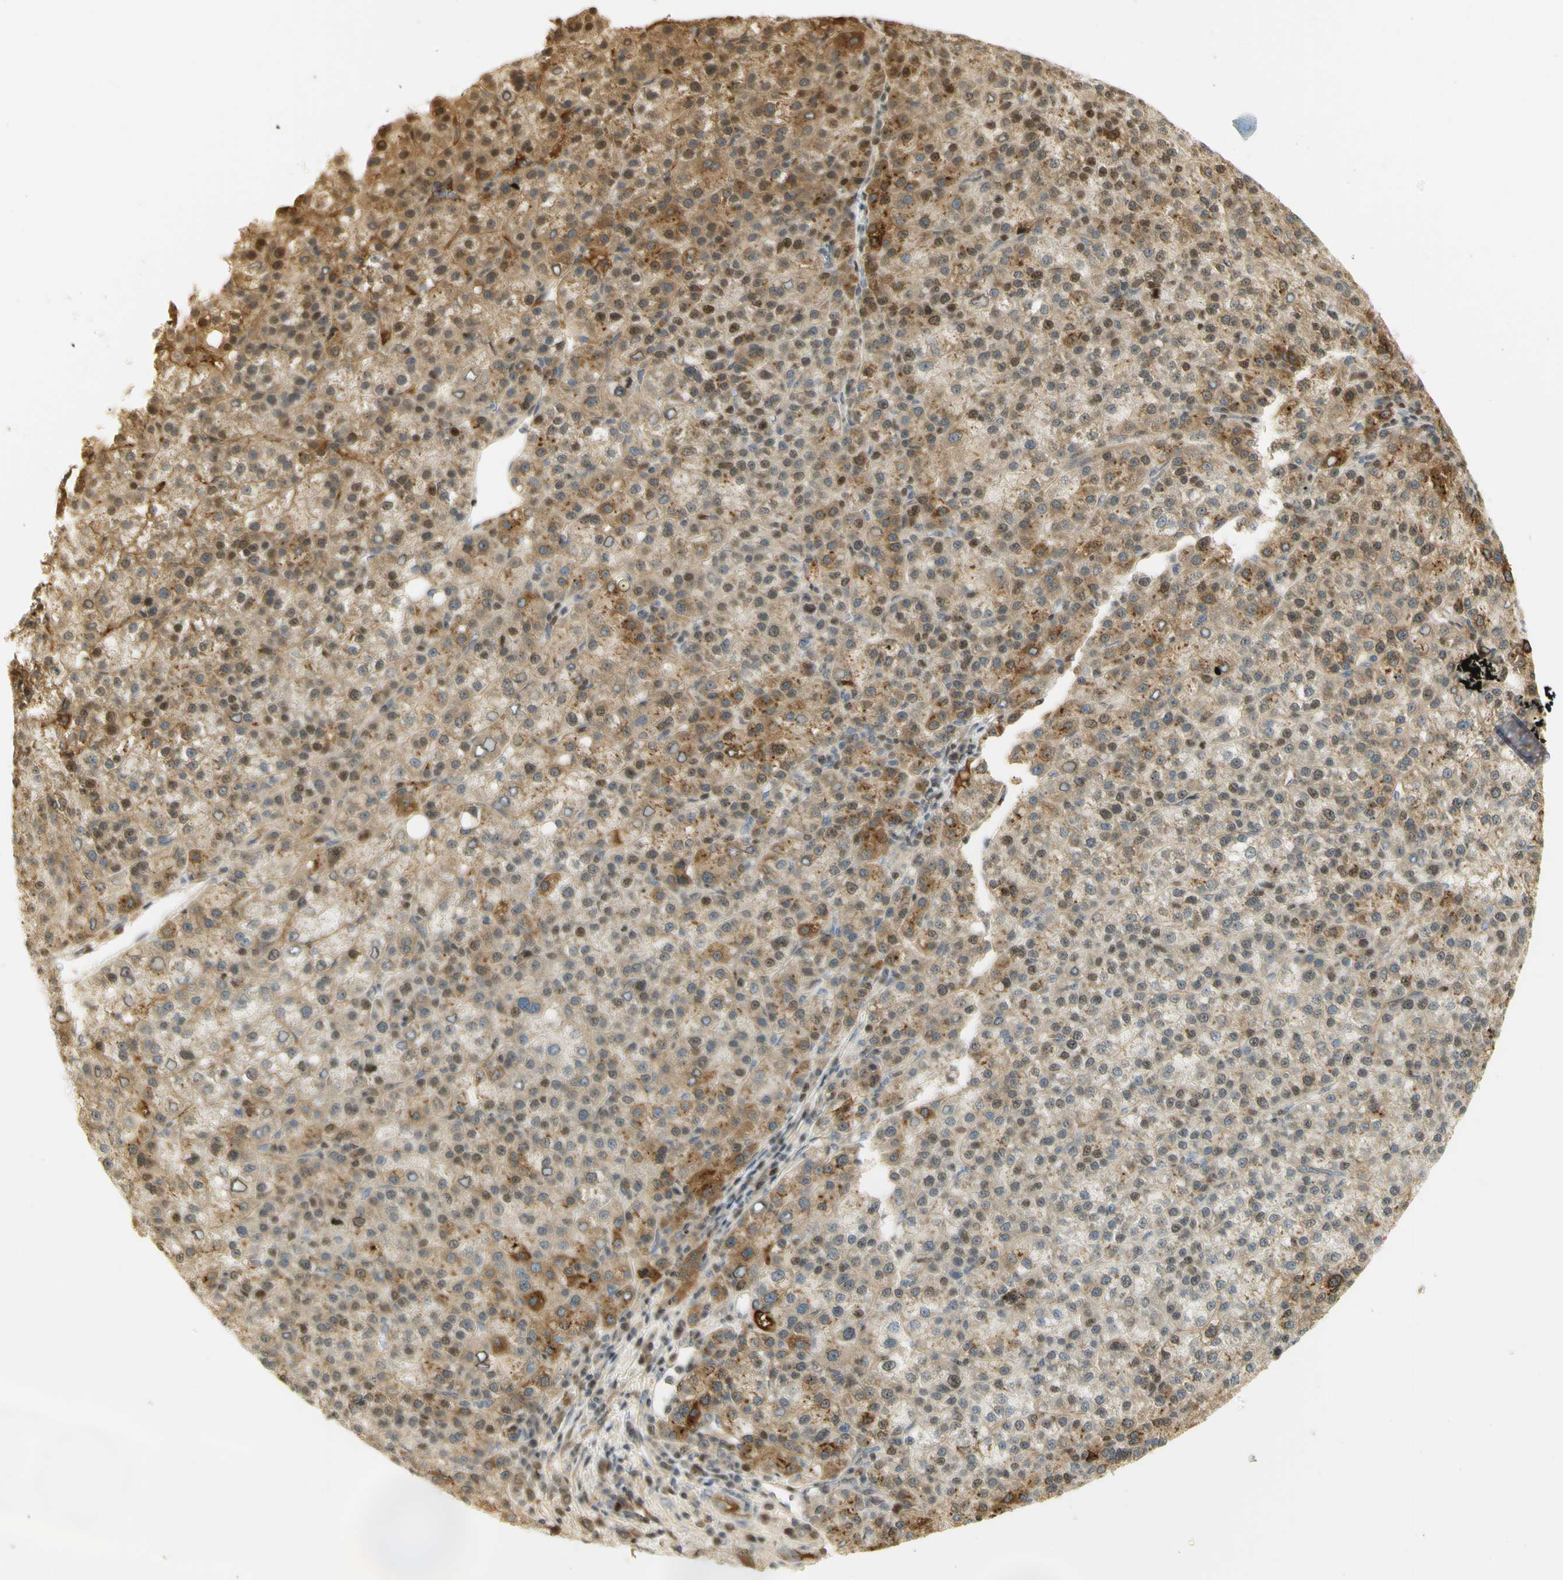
{"staining": {"intensity": "moderate", "quantity": ">75%", "location": "cytoplasmic/membranous,nuclear"}, "tissue": "liver cancer", "cell_type": "Tumor cells", "image_type": "cancer", "snomed": [{"axis": "morphology", "description": "Carcinoma, Hepatocellular, NOS"}, {"axis": "topography", "description": "Liver"}], "caption": "Immunohistochemical staining of human liver hepatocellular carcinoma reveals medium levels of moderate cytoplasmic/membranous and nuclear staining in approximately >75% of tumor cells. (DAB (3,3'-diaminobenzidine) IHC, brown staining for protein, blue staining for nuclei).", "gene": "KIF11", "patient": {"sex": "female", "age": 58}}